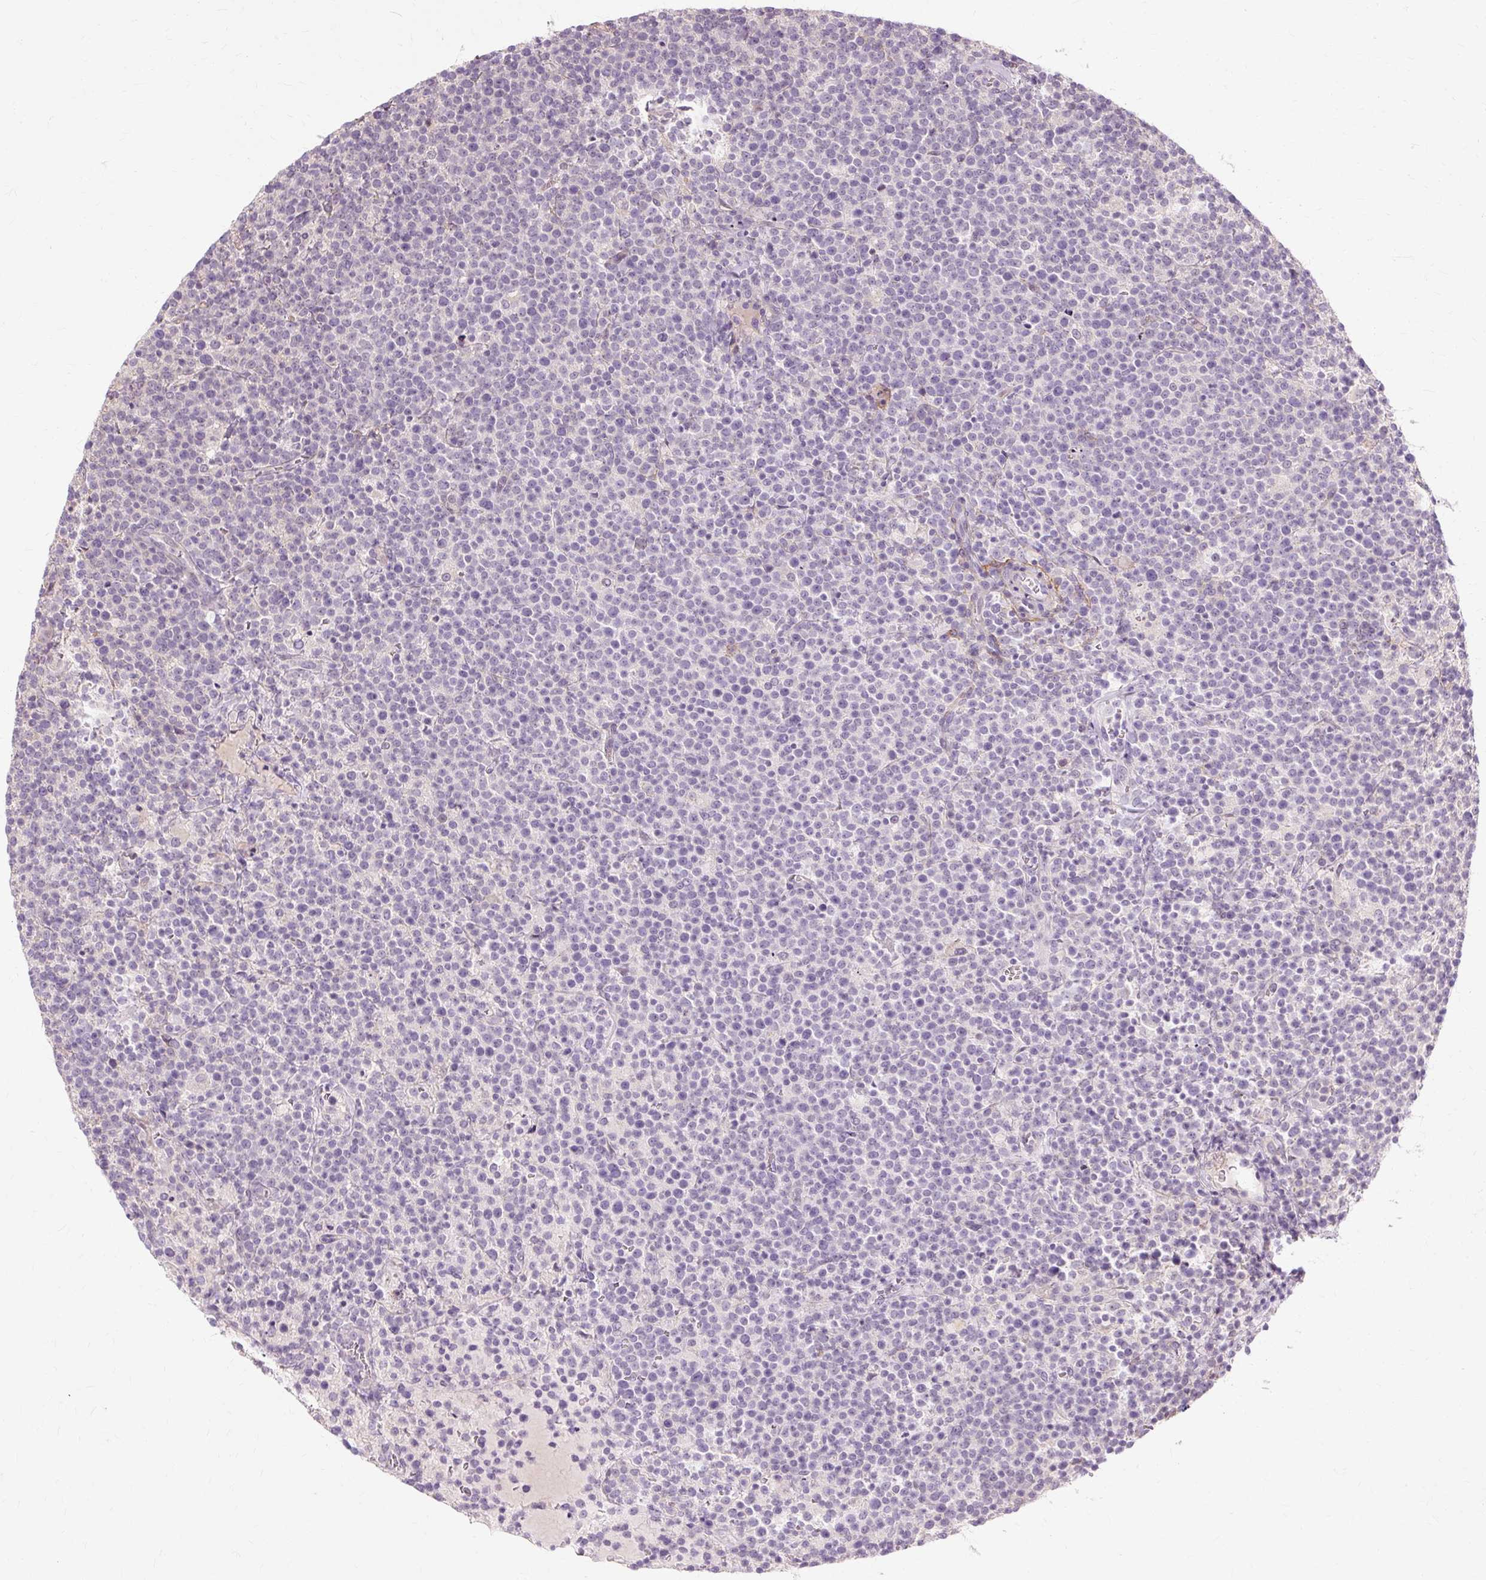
{"staining": {"intensity": "negative", "quantity": "none", "location": "none"}, "tissue": "lymphoma", "cell_type": "Tumor cells", "image_type": "cancer", "snomed": [{"axis": "morphology", "description": "Malignant lymphoma, non-Hodgkin's type, High grade"}, {"axis": "topography", "description": "Lymph node"}], "caption": "Micrograph shows no significant protein staining in tumor cells of malignant lymphoma, non-Hodgkin's type (high-grade).", "gene": "TSPAN8", "patient": {"sex": "male", "age": 61}}